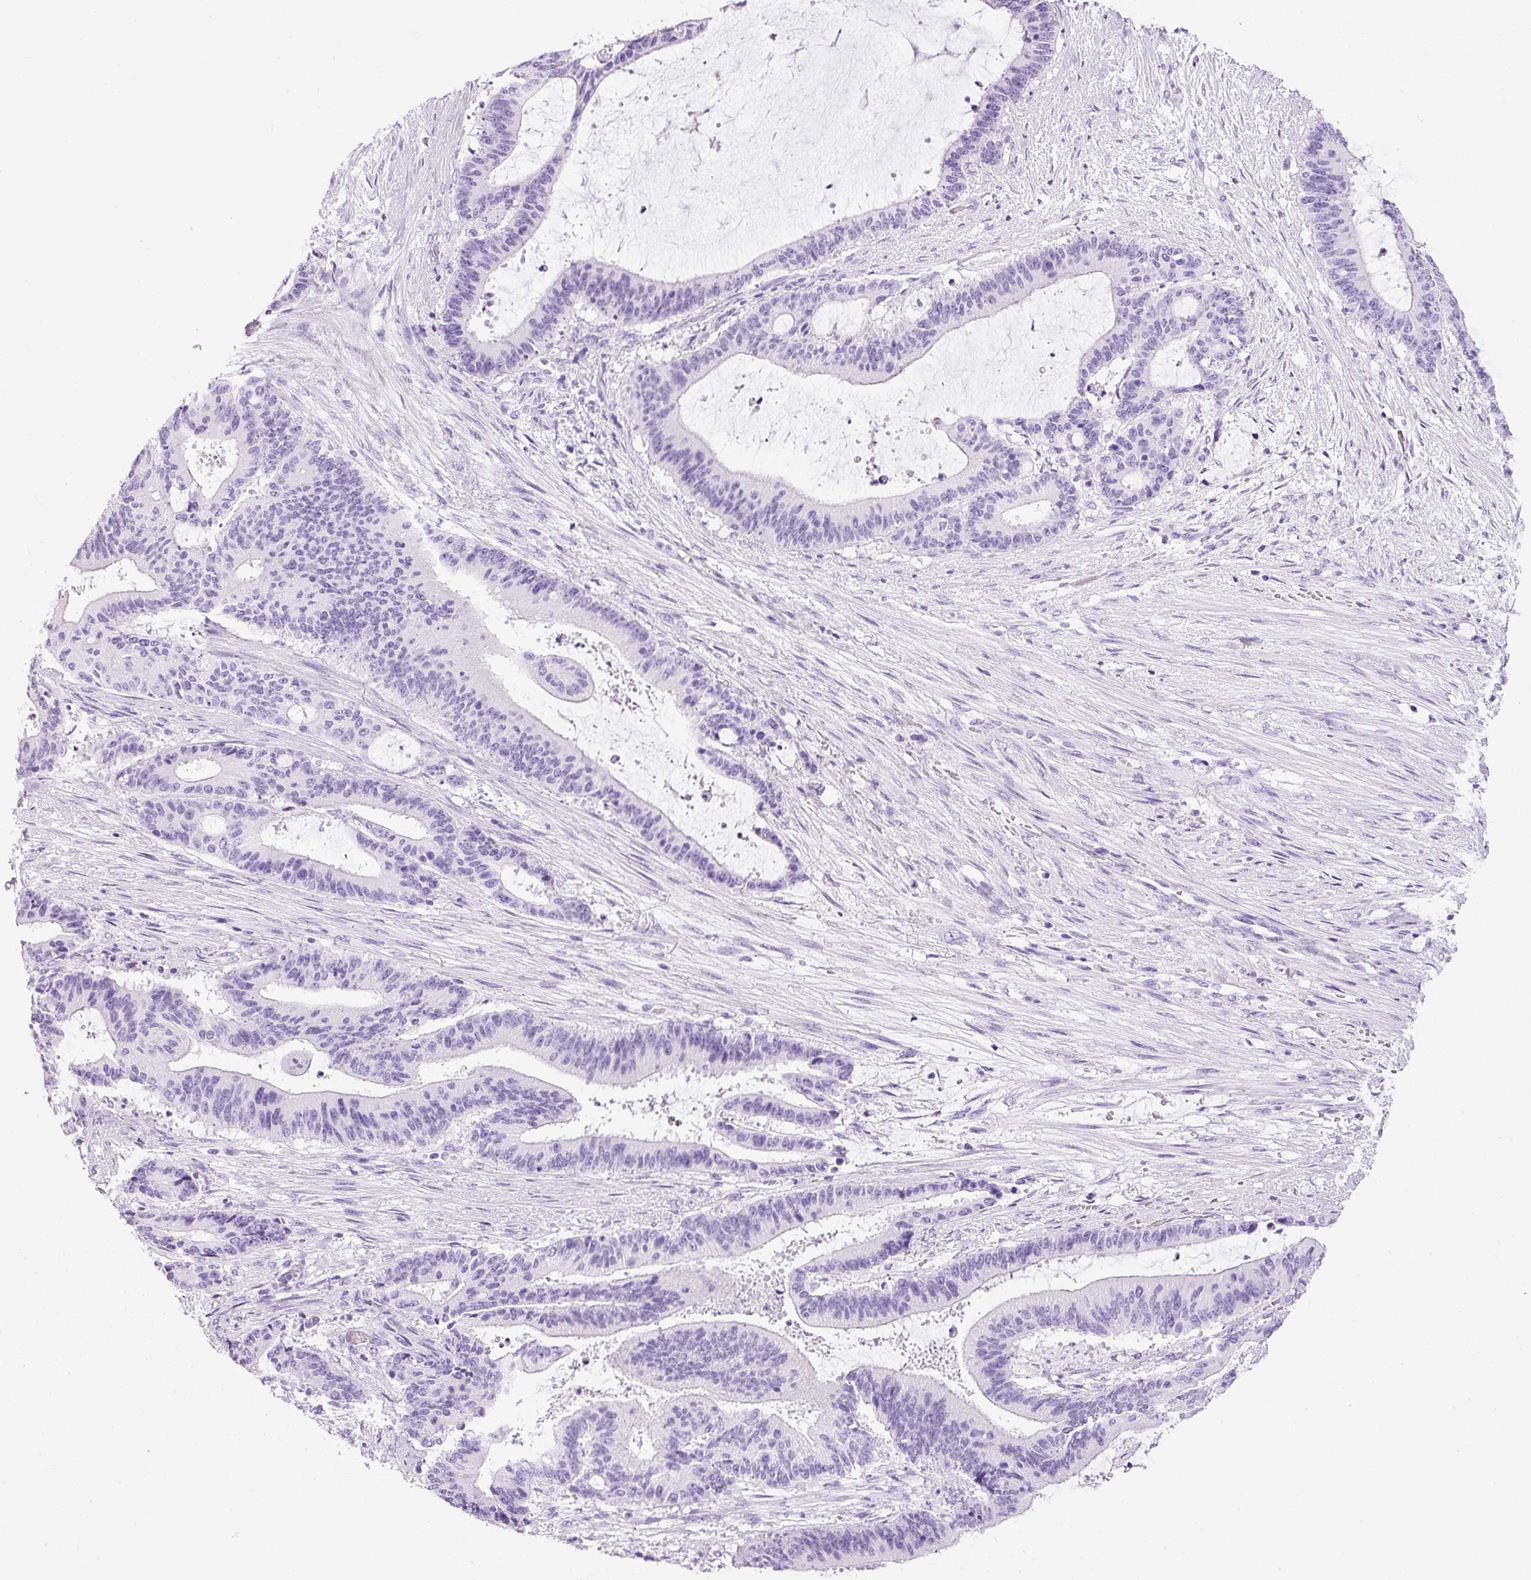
{"staining": {"intensity": "negative", "quantity": "none", "location": "none"}, "tissue": "liver cancer", "cell_type": "Tumor cells", "image_type": "cancer", "snomed": [{"axis": "morphology", "description": "Normal tissue, NOS"}, {"axis": "morphology", "description": "Cholangiocarcinoma"}, {"axis": "topography", "description": "Liver"}, {"axis": "topography", "description": "Peripheral nerve tissue"}], "caption": "Liver cancer (cholangiocarcinoma) stained for a protein using IHC displays no positivity tumor cells.", "gene": "BSND", "patient": {"sex": "female", "age": 73}}